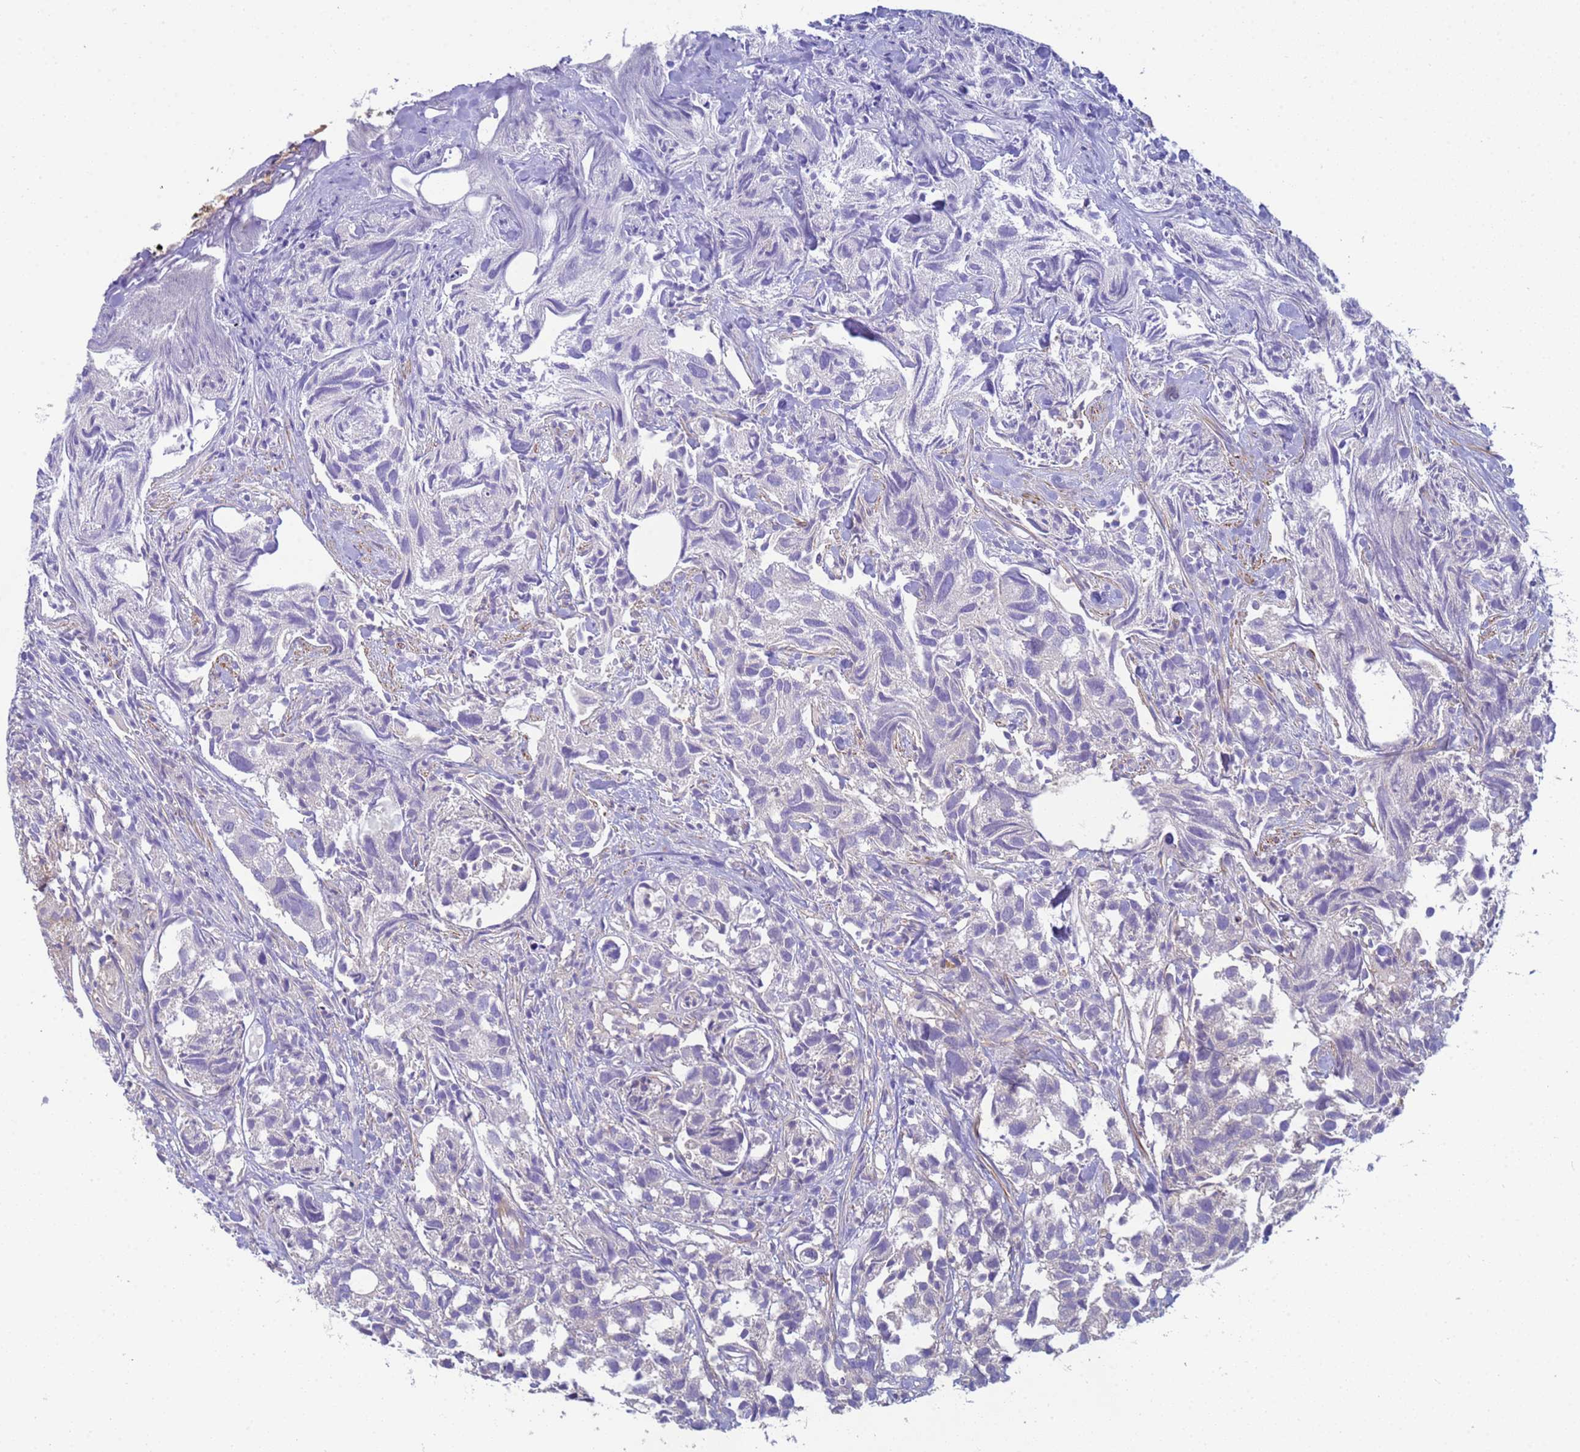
{"staining": {"intensity": "negative", "quantity": "none", "location": "none"}, "tissue": "urothelial cancer", "cell_type": "Tumor cells", "image_type": "cancer", "snomed": [{"axis": "morphology", "description": "Urothelial carcinoma, High grade"}, {"axis": "topography", "description": "Urinary bladder"}], "caption": "The histopathology image displays no significant expression in tumor cells of urothelial cancer.", "gene": "KLHL13", "patient": {"sex": "female", "age": 75}}